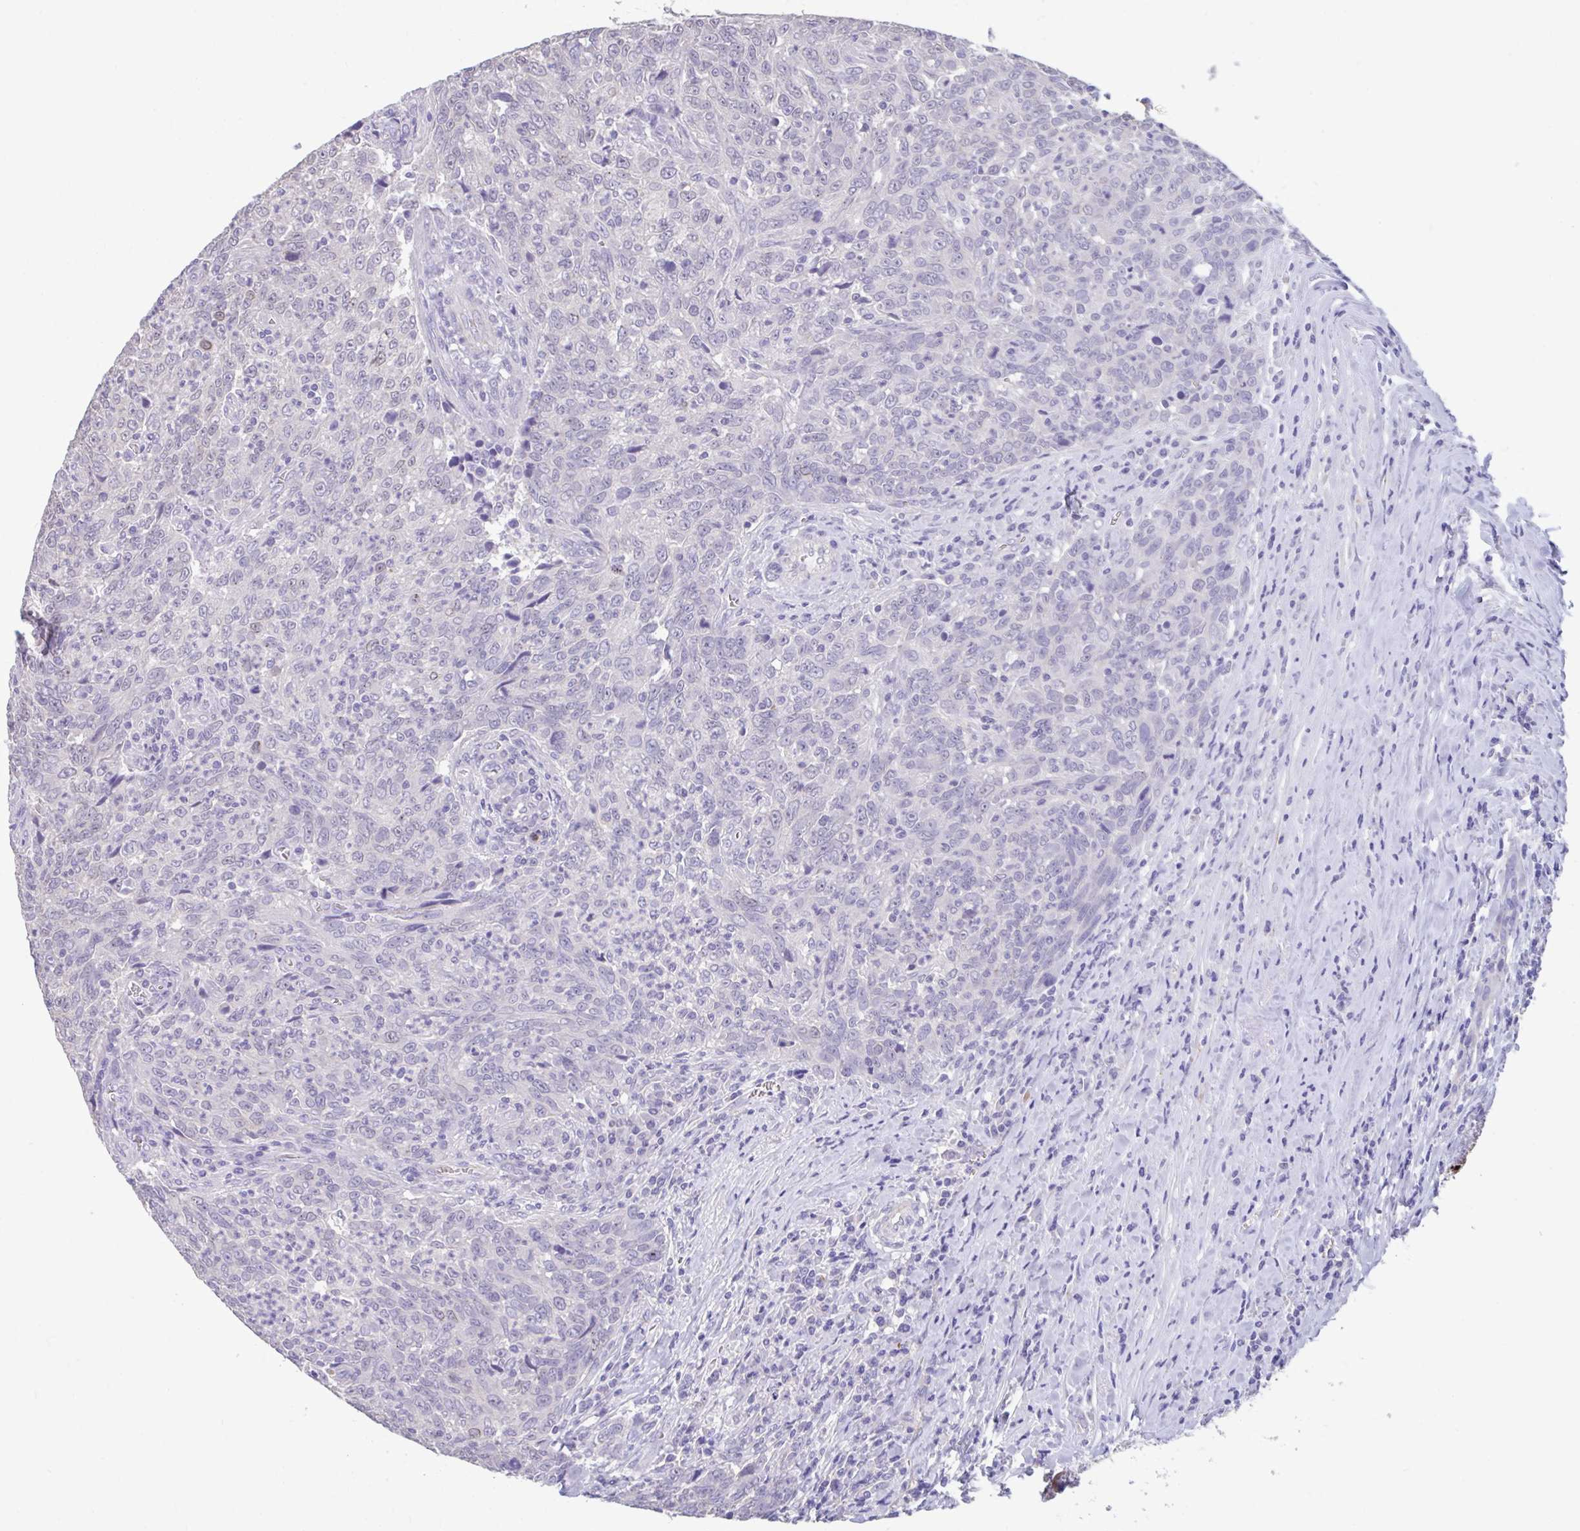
{"staining": {"intensity": "negative", "quantity": "none", "location": "none"}, "tissue": "breast cancer", "cell_type": "Tumor cells", "image_type": "cancer", "snomed": [{"axis": "morphology", "description": "Duct carcinoma"}, {"axis": "topography", "description": "Breast"}], "caption": "High magnification brightfield microscopy of breast cancer (infiltrating ductal carcinoma) stained with DAB (3,3'-diaminobenzidine) (brown) and counterstained with hematoxylin (blue): tumor cells show no significant positivity.", "gene": "GPR162", "patient": {"sex": "female", "age": 50}}